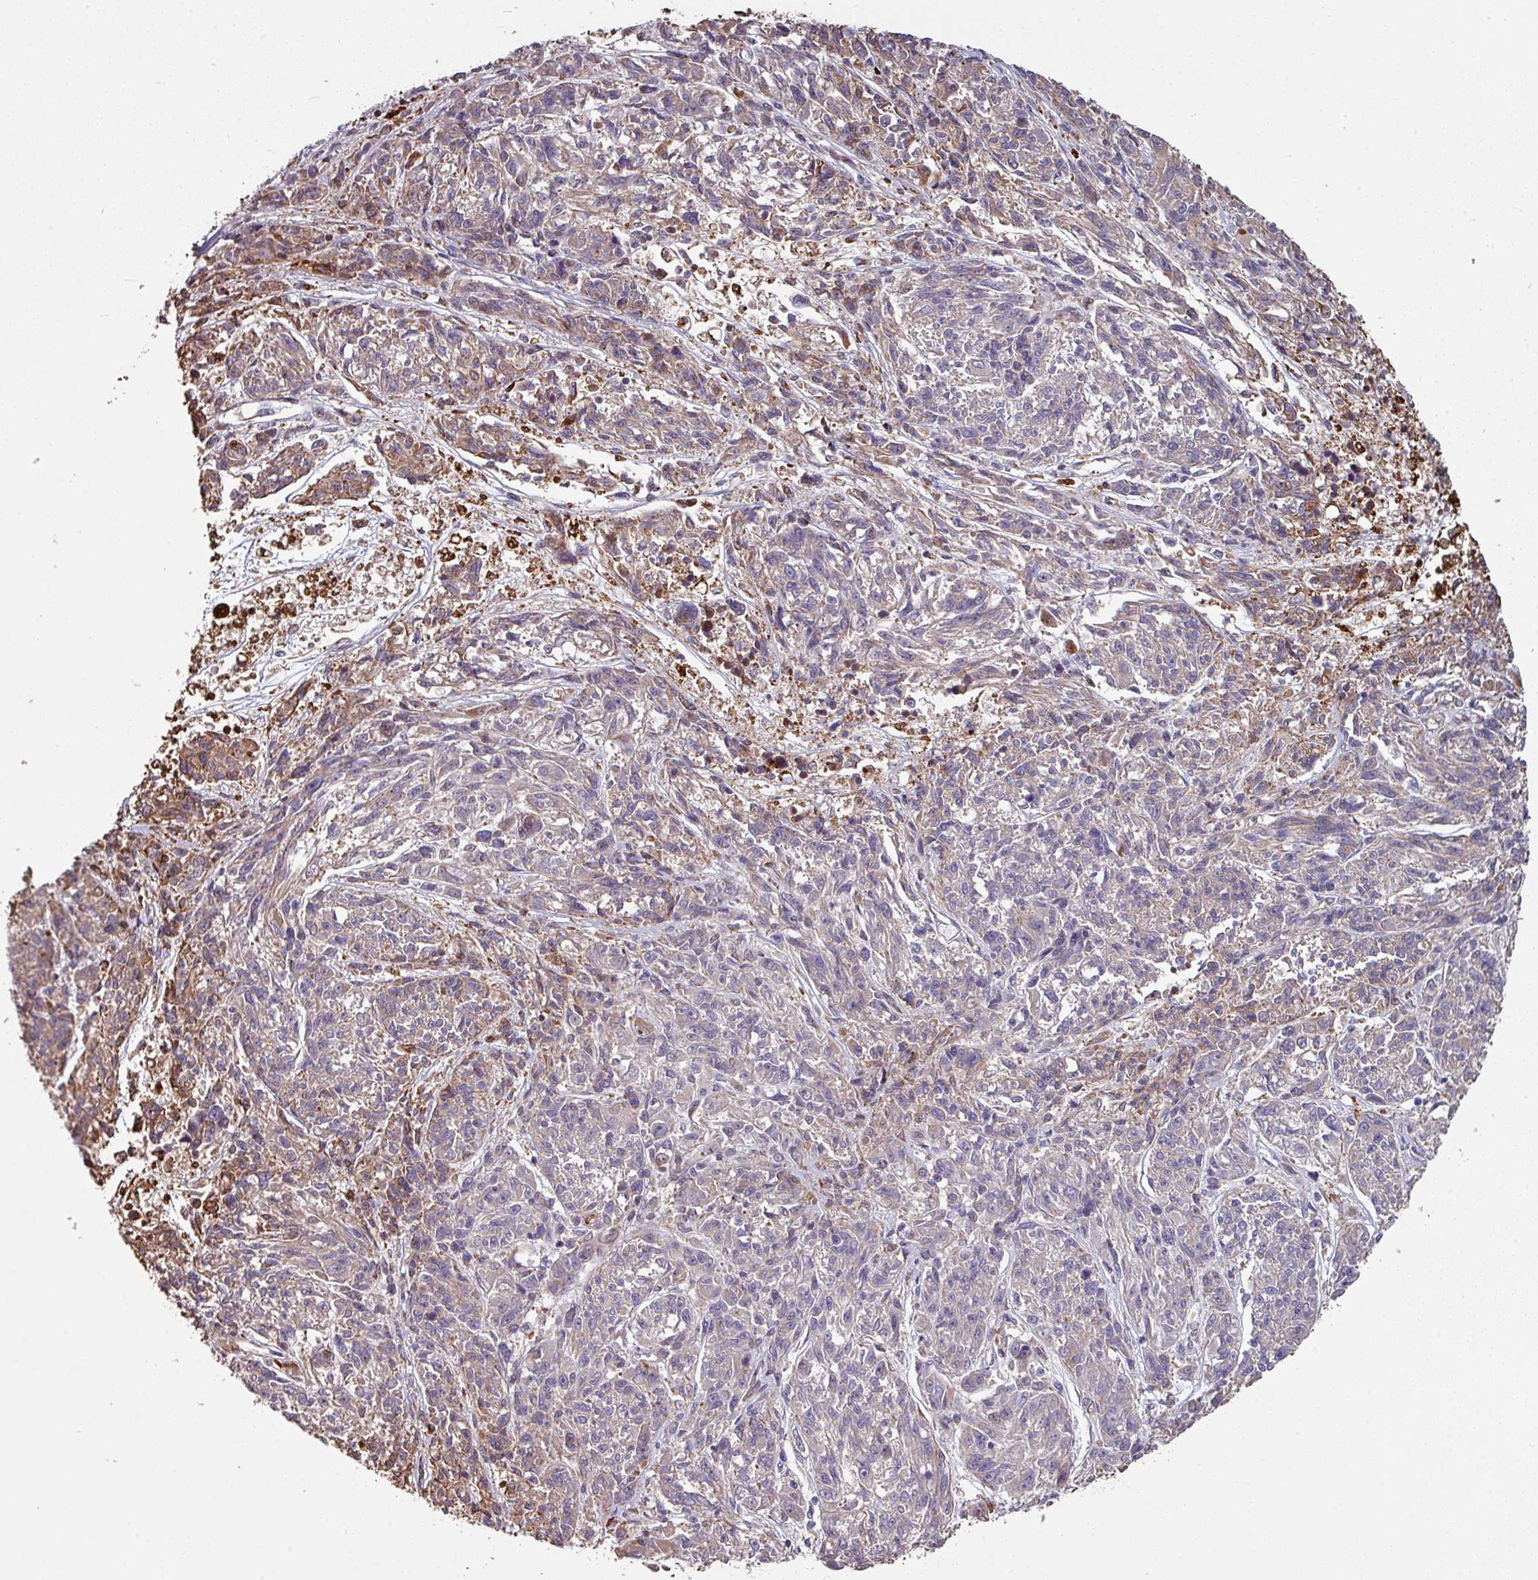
{"staining": {"intensity": "moderate", "quantity": "<25%", "location": "cytoplasmic/membranous"}, "tissue": "melanoma", "cell_type": "Tumor cells", "image_type": "cancer", "snomed": [{"axis": "morphology", "description": "Malignant melanoma, NOS"}, {"axis": "topography", "description": "Skin"}], "caption": "DAB immunohistochemical staining of melanoma exhibits moderate cytoplasmic/membranous protein staining in about <25% of tumor cells.", "gene": "ANO9", "patient": {"sex": "male", "age": 53}}